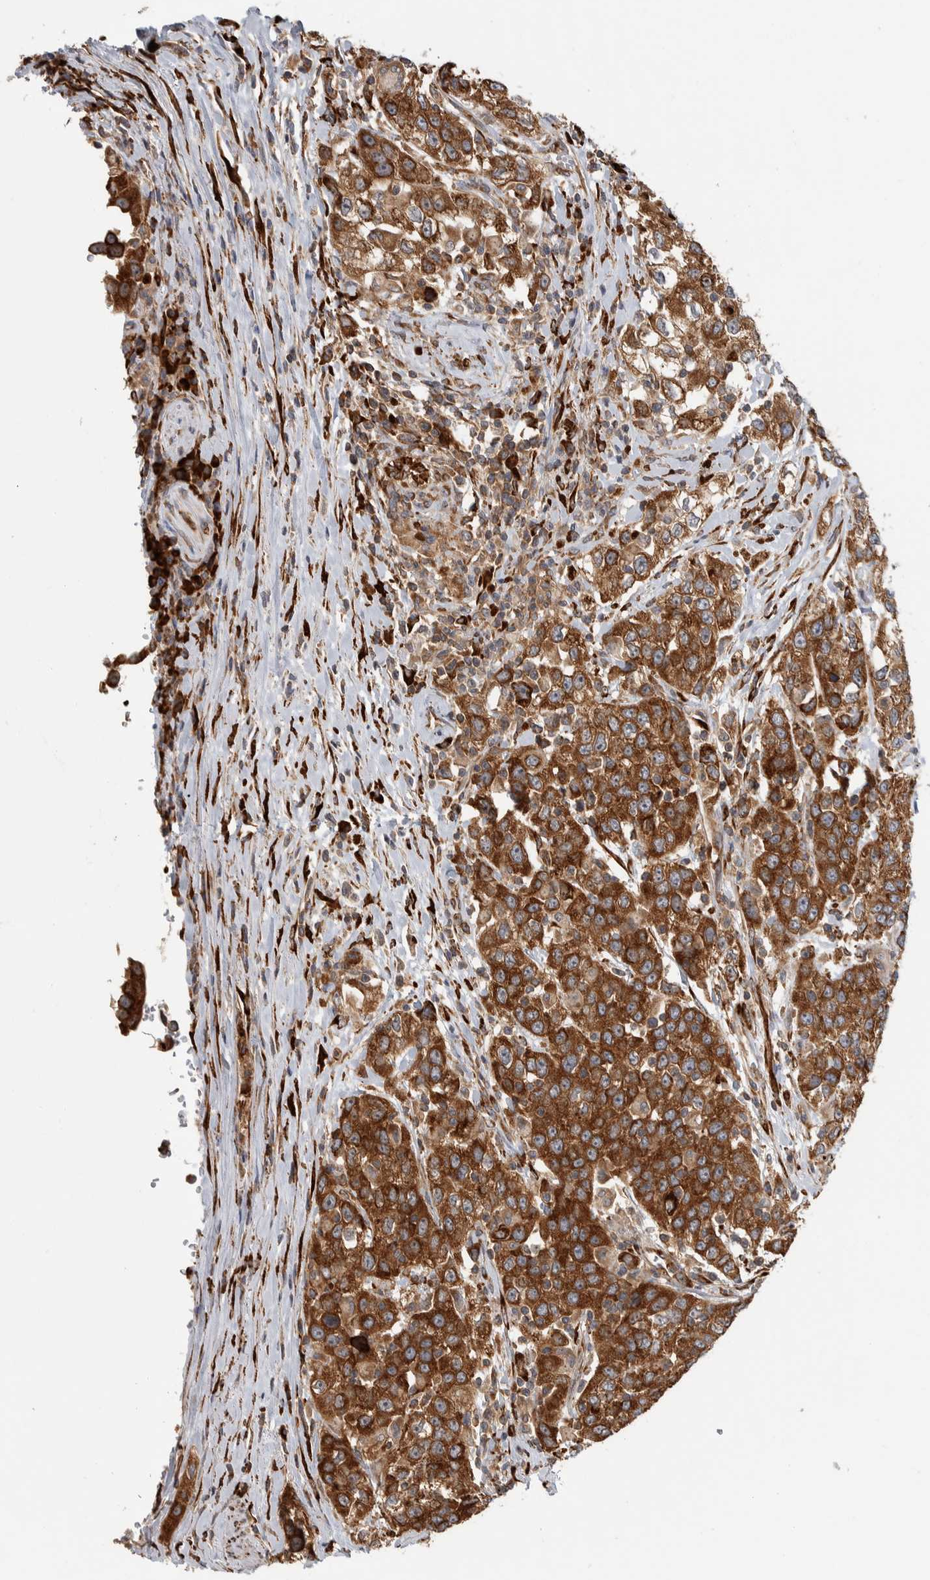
{"staining": {"intensity": "strong", "quantity": ">75%", "location": "cytoplasmic/membranous"}, "tissue": "urothelial cancer", "cell_type": "Tumor cells", "image_type": "cancer", "snomed": [{"axis": "morphology", "description": "Urothelial carcinoma, High grade"}, {"axis": "topography", "description": "Urinary bladder"}], "caption": "Tumor cells display high levels of strong cytoplasmic/membranous staining in about >75% of cells in urothelial cancer.", "gene": "EIF3H", "patient": {"sex": "female", "age": 80}}